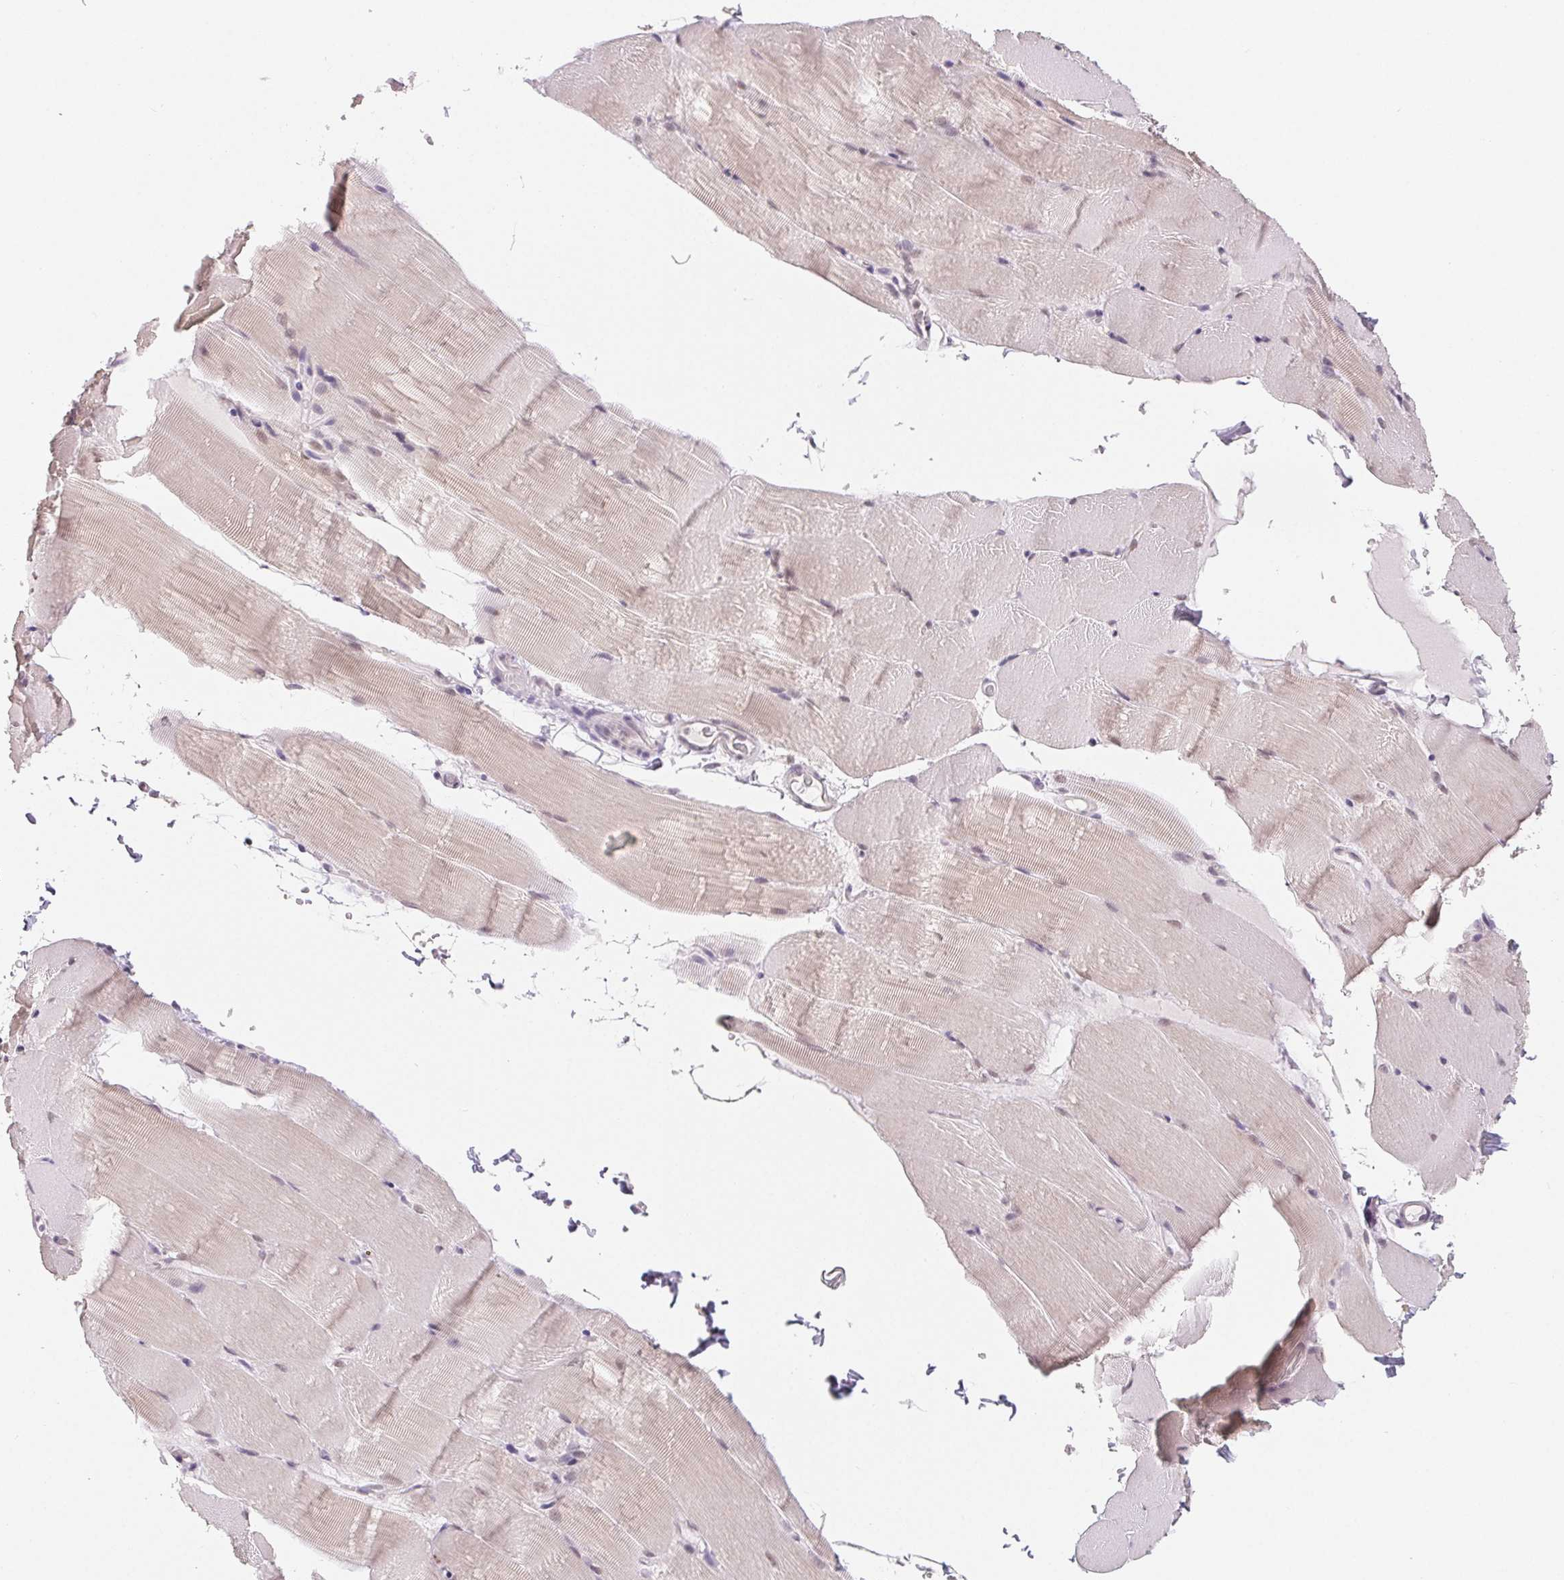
{"staining": {"intensity": "weak", "quantity": "<25%", "location": "cytoplasmic/membranous,nuclear"}, "tissue": "skeletal muscle", "cell_type": "Myocytes", "image_type": "normal", "snomed": [{"axis": "morphology", "description": "Normal tissue, NOS"}, {"axis": "topography", "description": "Skeletal muscle"}], "caption": "Immunohistochemistry of unremarkable human skeletal muscle displays no positivity in myocytes.", "gene": "NXF3", "patient": {"sex": "female", "age": 37}}